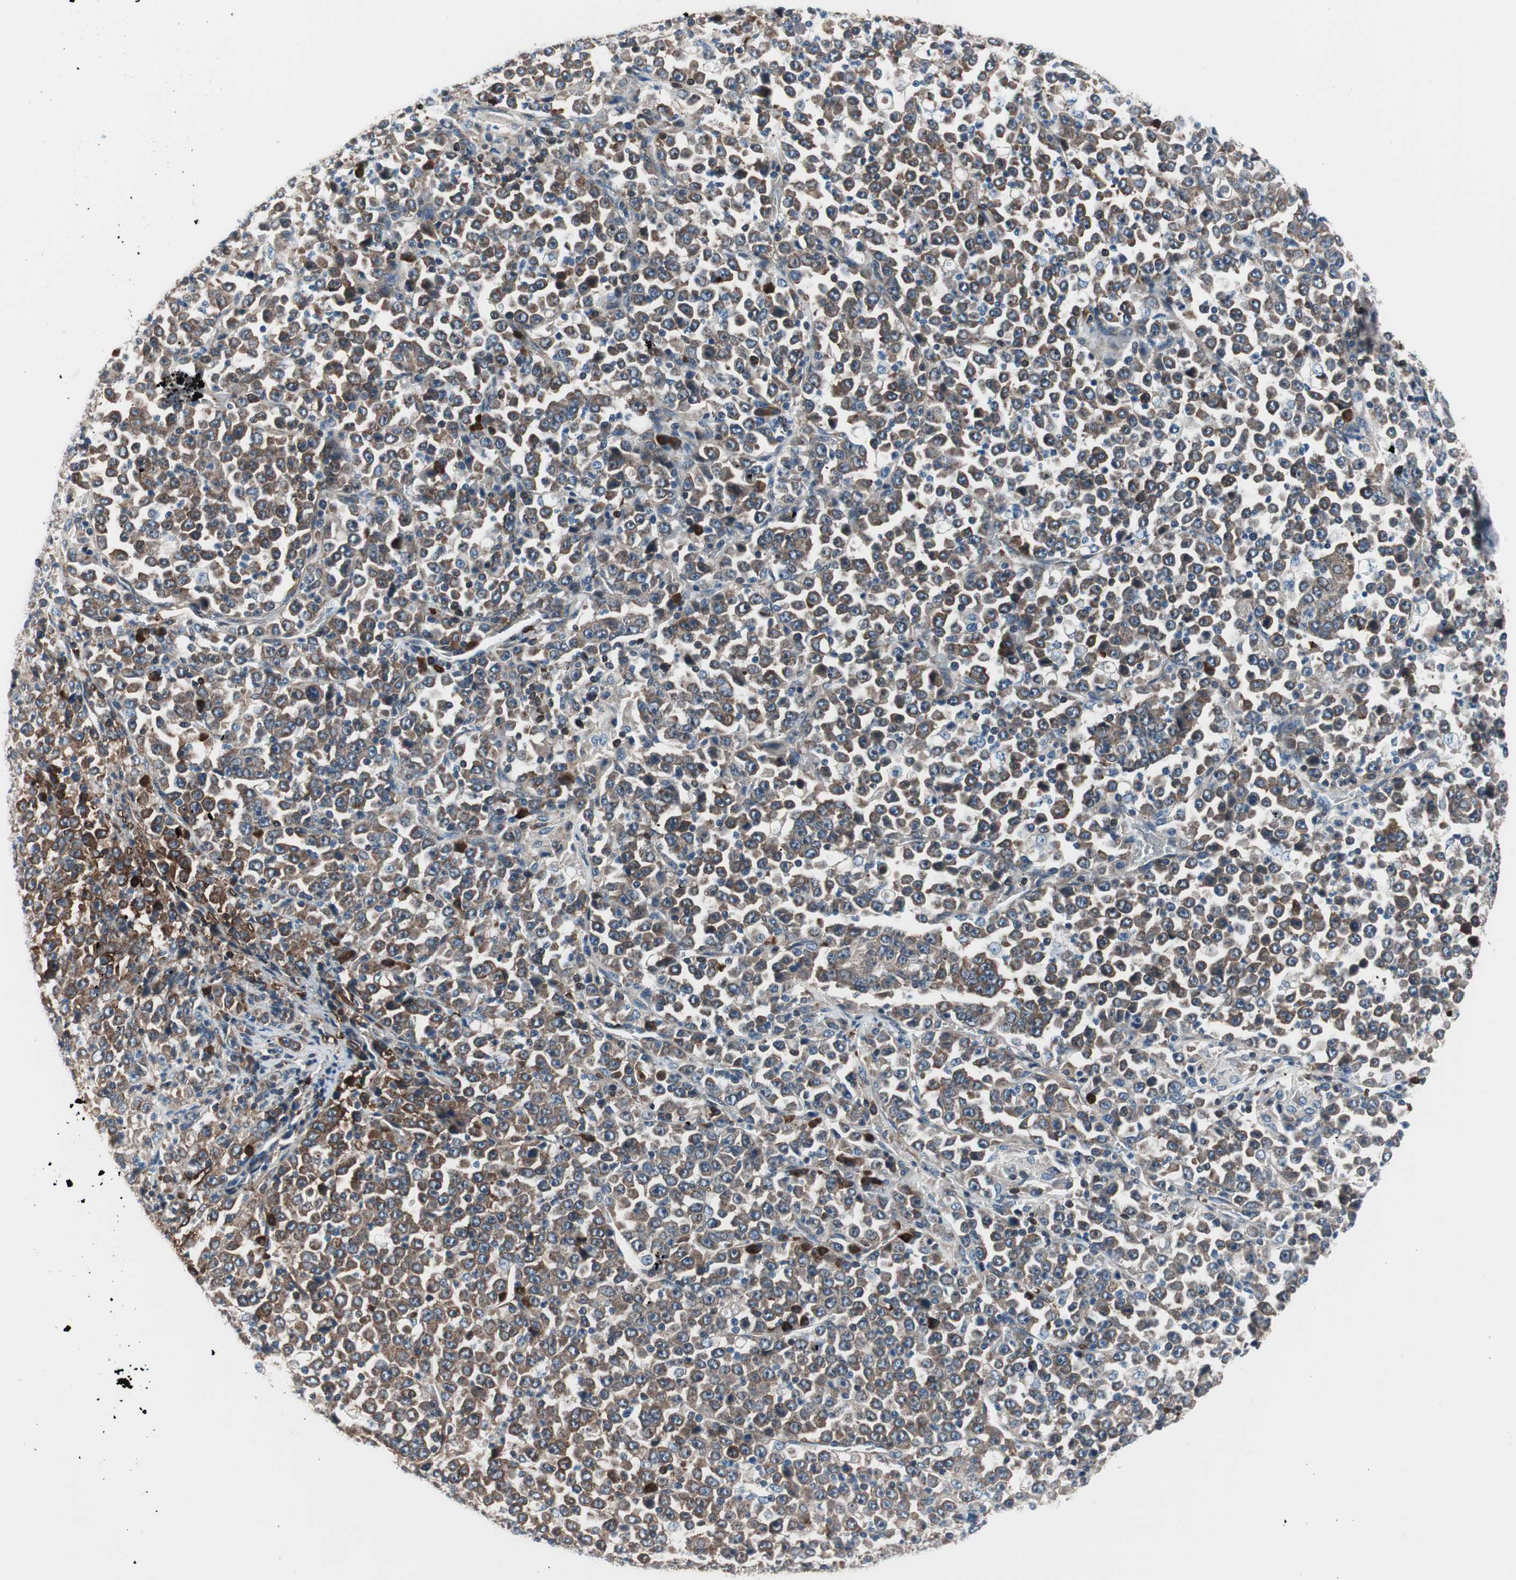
{"staining": {"intensity": "strong", "quantity": "<25%", "location": "cytoplasmic/membranous"}, "tissue": "stomach cancer", "cell_type": "Tumor cells", "image_type": "cancer", "snomed": [{"axis": "morphology", "description": "Normal tissue, NOS"}, {"axis": "morphology", "description": "Adenocarcinoma, NOS"}, {"axis": "topography", "description": "Stomach, upper"}, {"axis": "topography", "description": "Stomach"}], "caption": "This photomicrograph shows immunohistochemistry (IHC) staining of stomach adenocarcinoma, with medium strong cytoplasmic/membranous positivity in about <25% of tumor cells.", "gene": "PRDX2", "patient": {"sex": "male", "age": 59}}